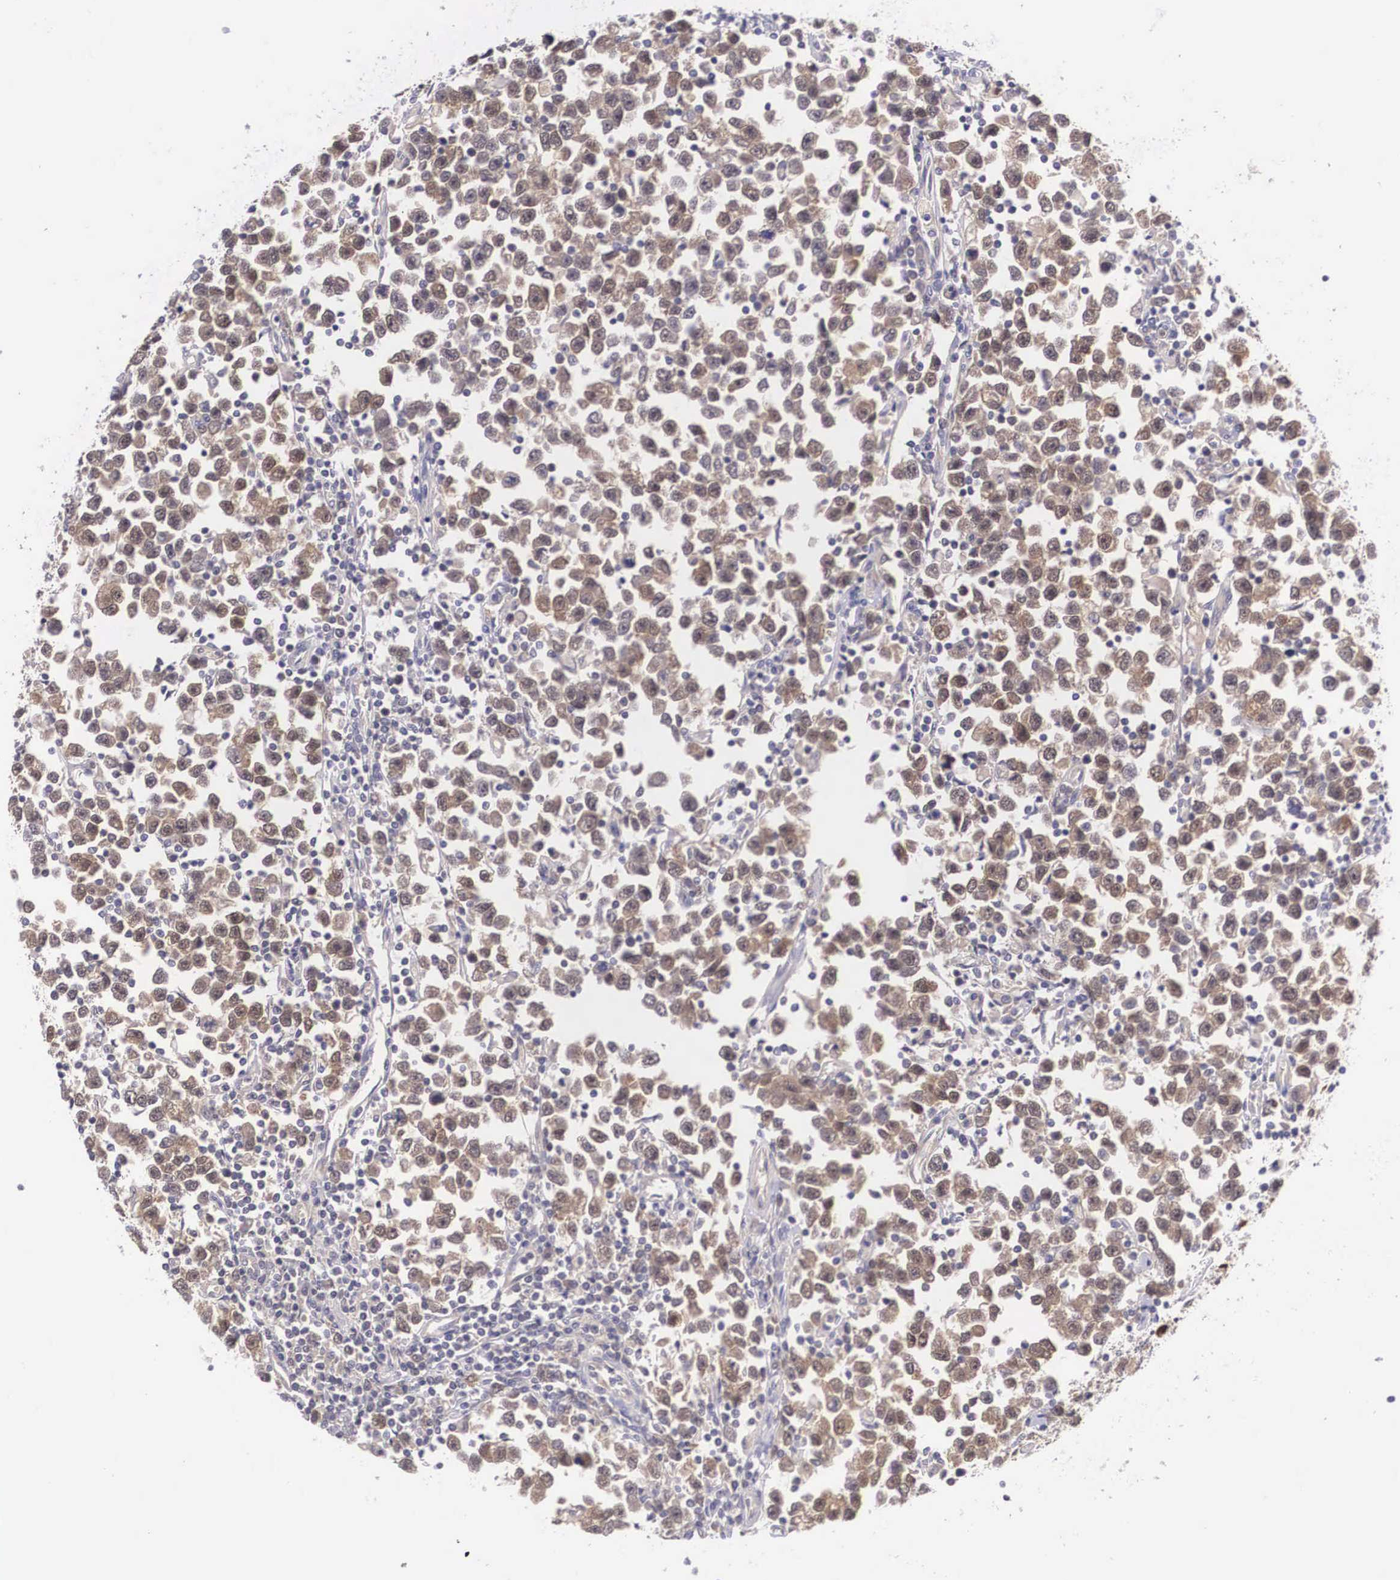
{"staining": {"intensity": "moderate", "quantity": "25%-75%", "location": "cytoplasmic/membranous"}, "tissue": "testis cancer", "cell_type": "Tumor cells", "image_type": "cancer", "snomed": [{"axis": "morphology", "description": "Seminoma, NOS"}, {"axis": "topography", "description": "Testis"}], "caption": "This histopathology image reveals testis cancer stained with immunohistochemistry (IHC) to label a protein in brown. The cytoplasmic/membranous of tumor cells show moderate positivity for the protein. Nuclei are counter-stained blue.", "gene": "IGBP1", "patient": {"sex": "male", "age": 43}}